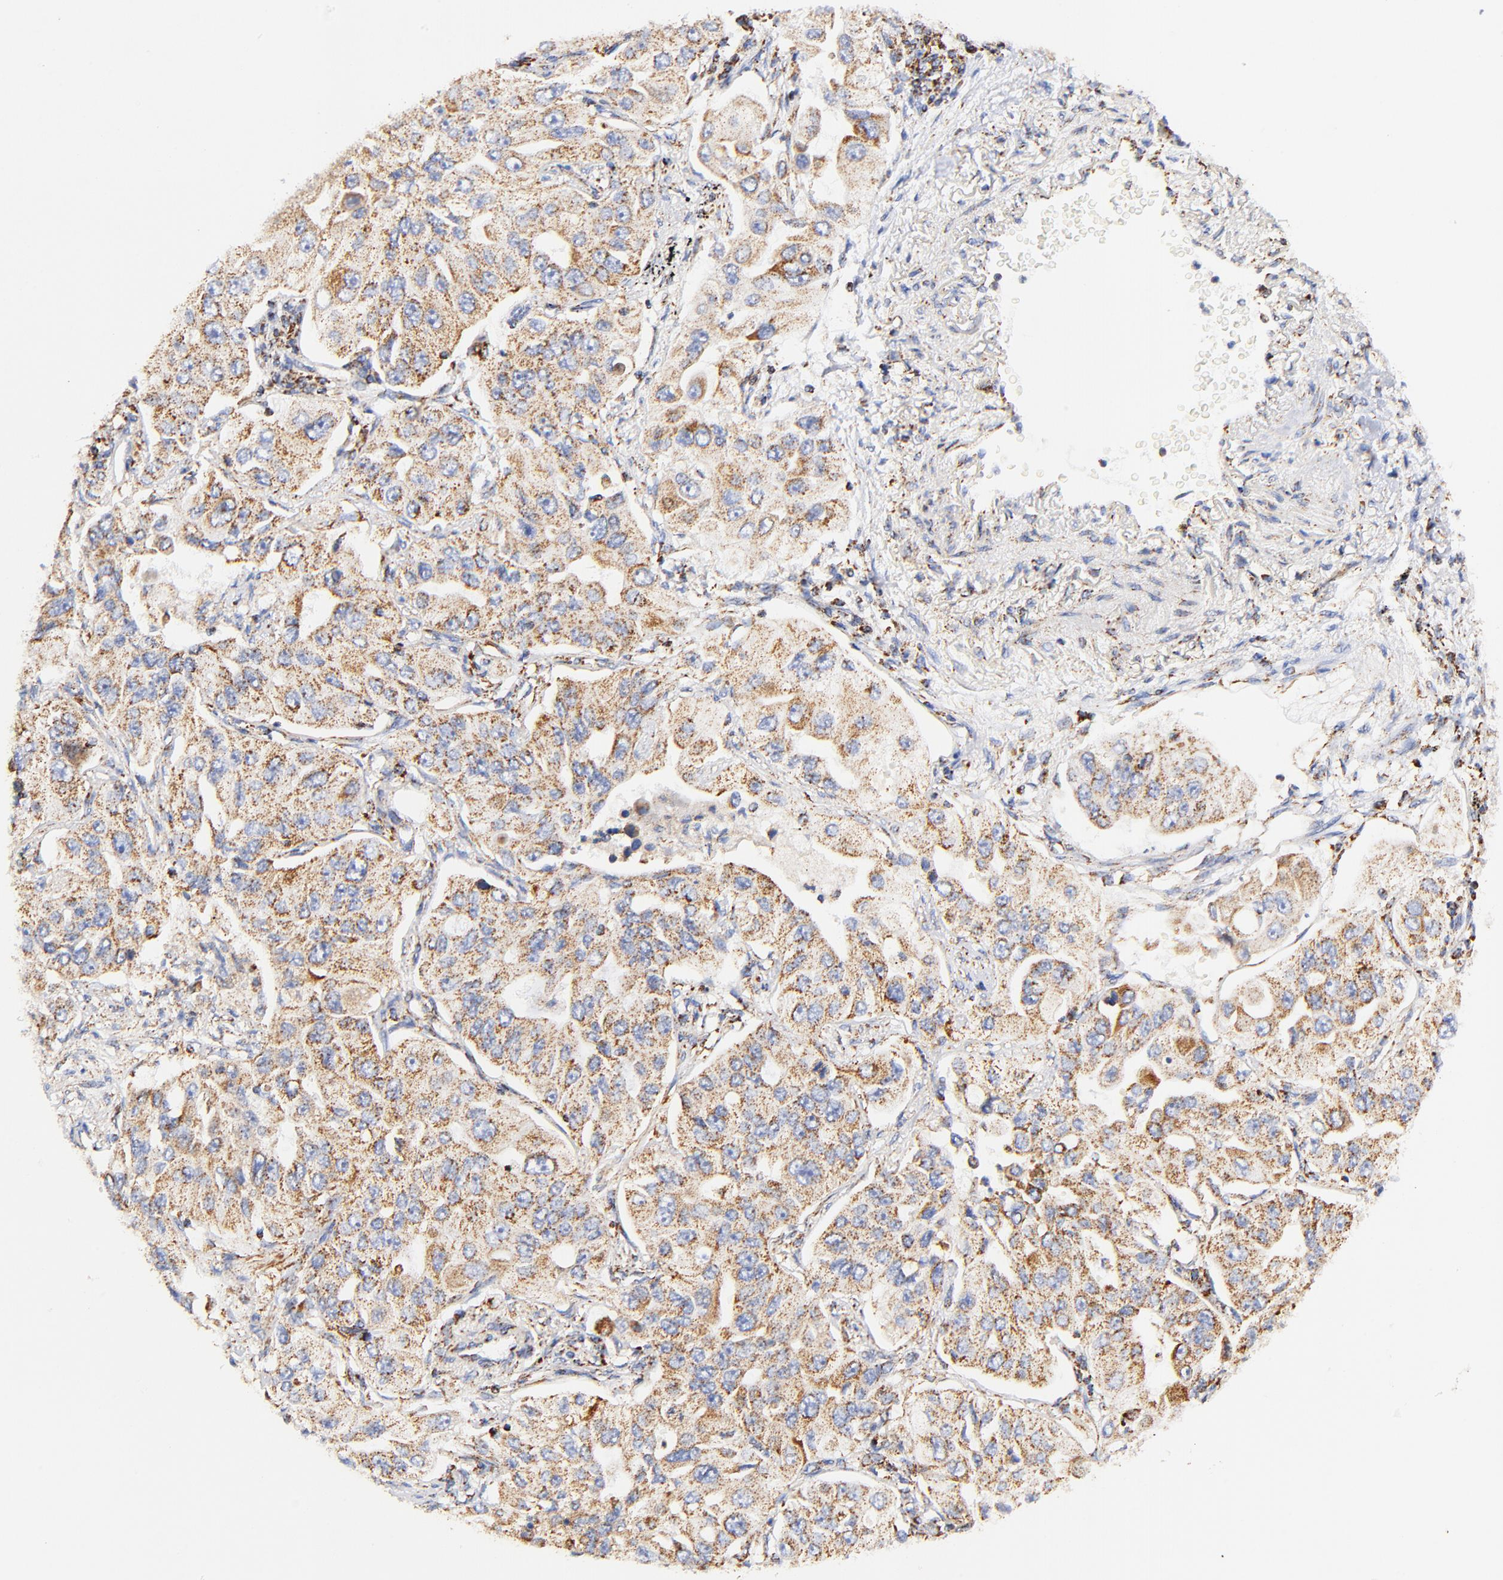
{"staining": {"intensity": "moderate", "quantity": "25%-75%", "location": "cytoplasmic/membranous"}, "tissue": "lung cancer", "cell_type": "Tumor cells", "image_type": "cancer", "snomed": [{"axis": "morphology", "description": "Adenocarcinoma, NOS"}, {"axis": "topography", "description": "Lung"}], "caption": "Immunohistochemistry (IHC) (DAB) staining of lung adenocarcinoma displays moderate cytoplasmic/membranous protein staining in approximately 25%-75% of tumor cells.", "gene": "ATP5F1D", "patient": {"sex": "male", "age": 84}}